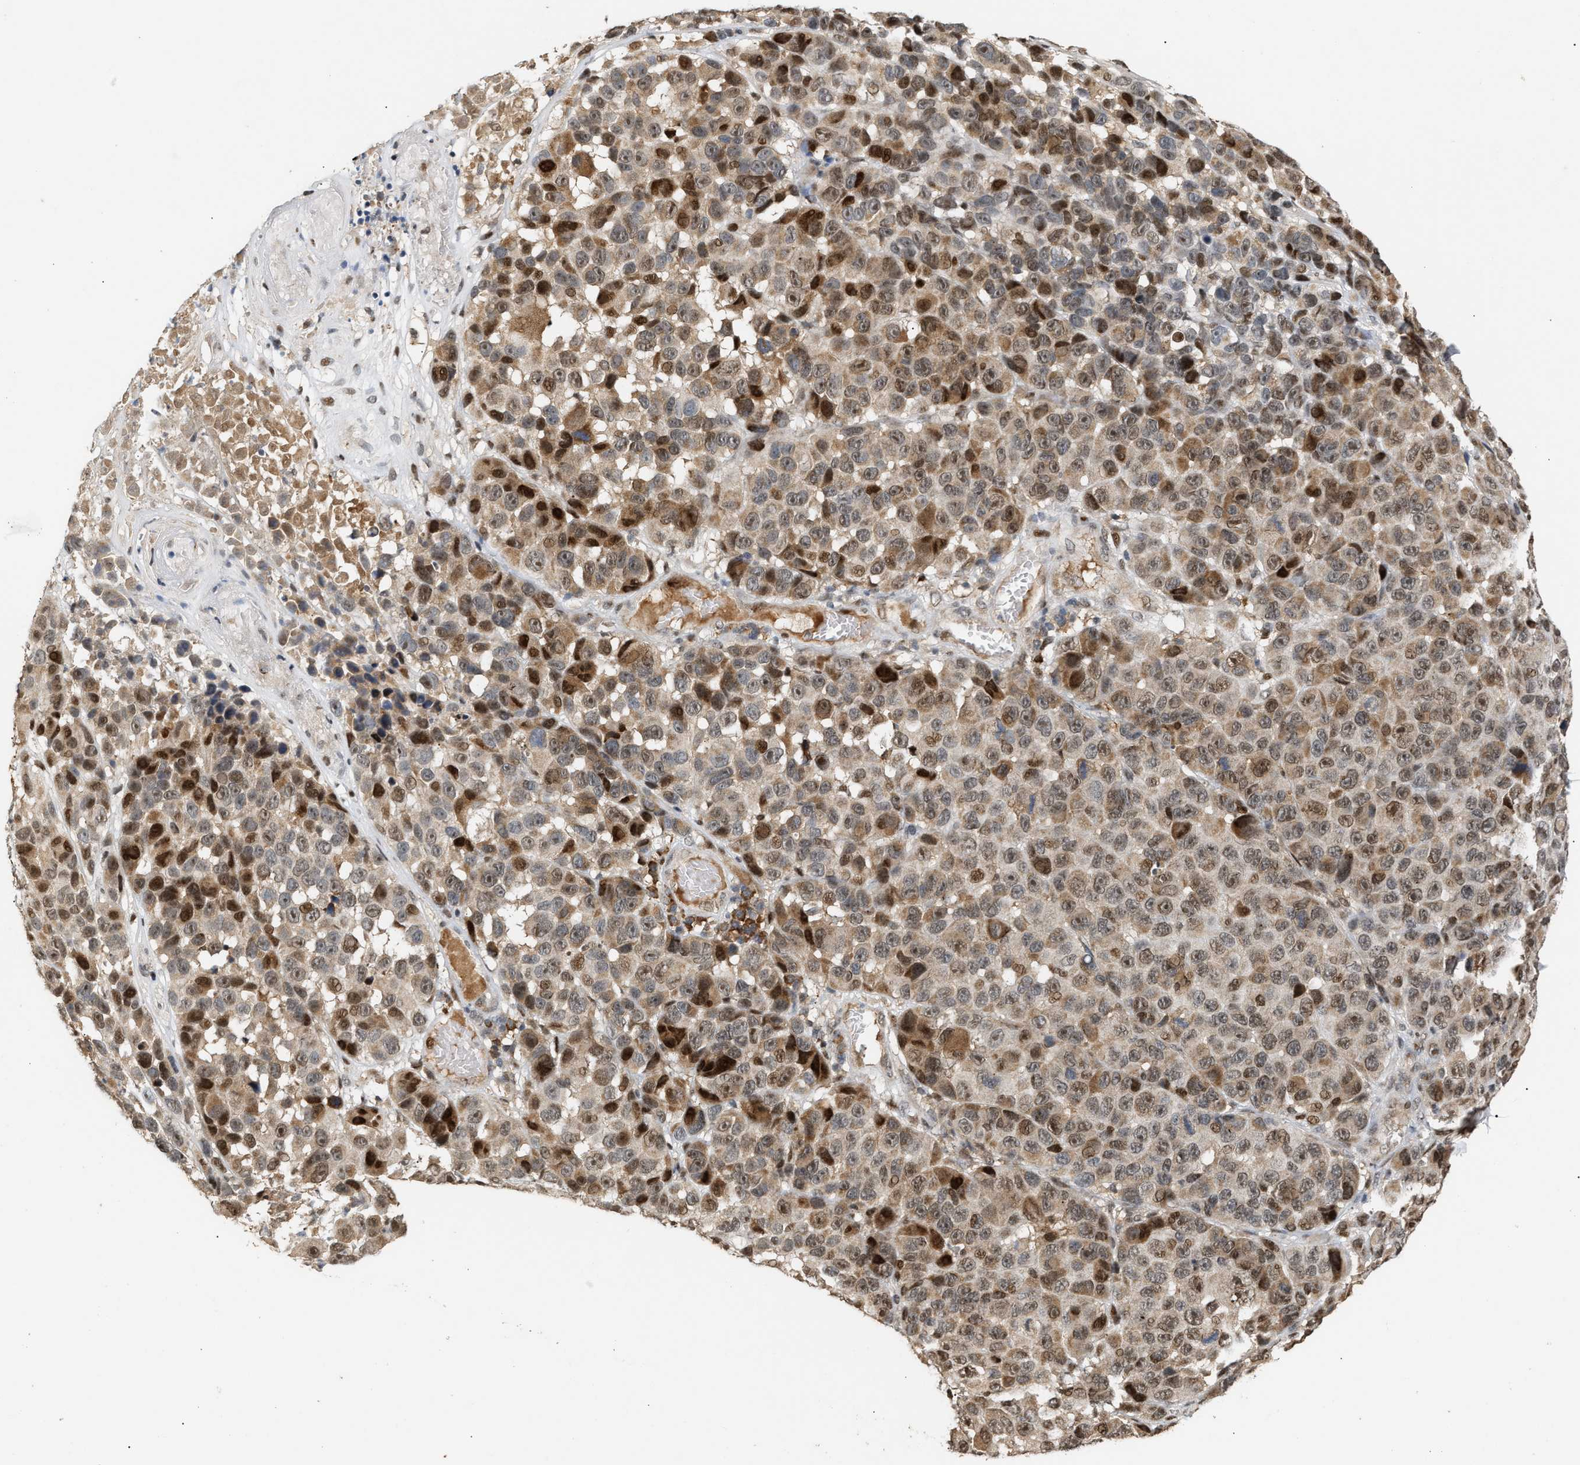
{"staining": {"intensity": "moderate", "quantity": ">75%", "location": "nuclear"}, "tissue": "melanoma", "cell_type": "Tumor cells", "image_type": "cancer", "snomed": [{"axis": "morphology", "description": "Malignant melanoma, NOS"}, {"axis": "topography", "description": "Skin"}], "caption": "Immunohistochemical staining of malignant melanoma reveals medium levels of moderate nuclear expression in about >75% of tumor cells.", "gene": "ZFAND5", "patient": {"sex": "male", "age": 53}}